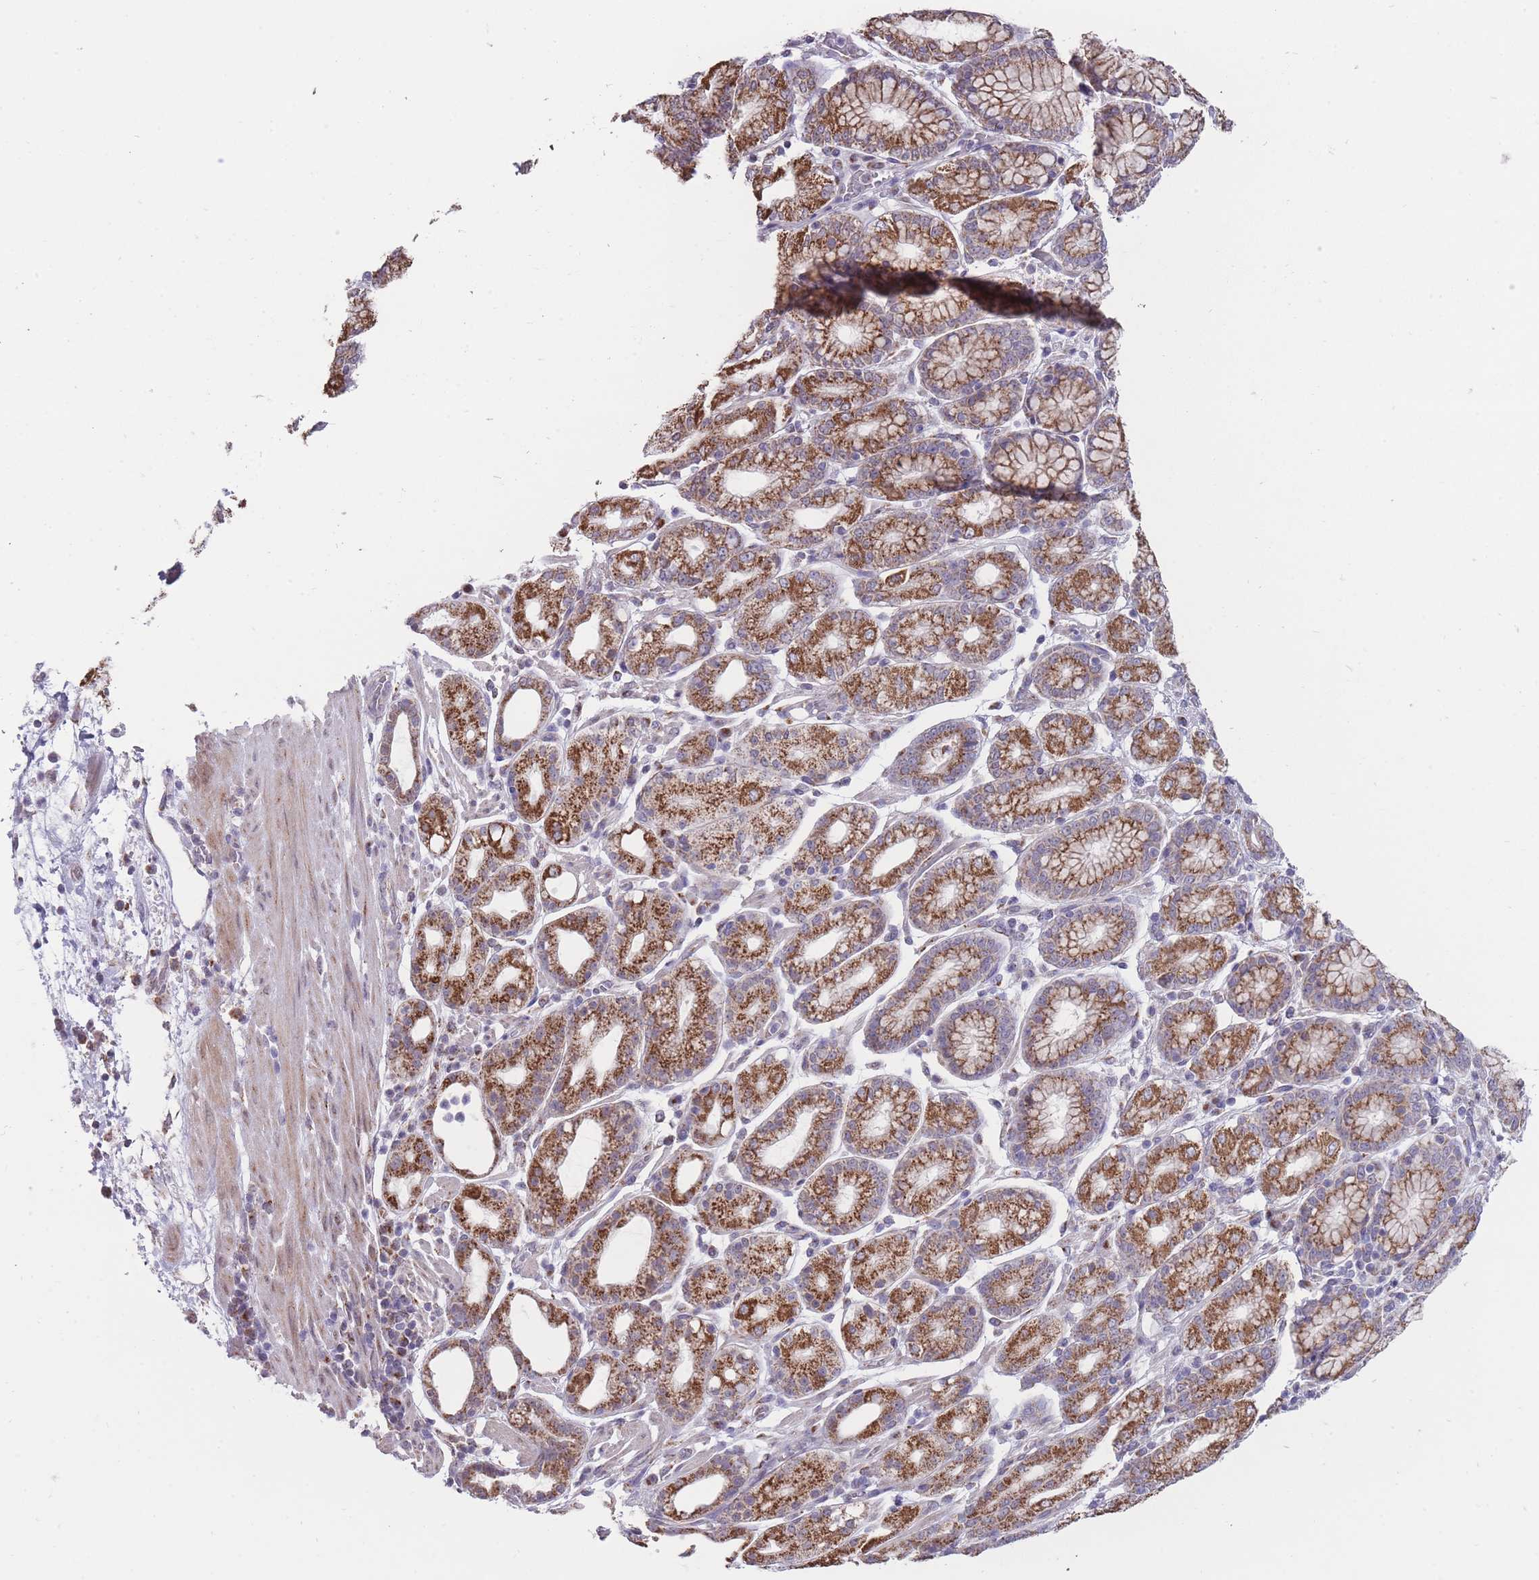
{"staining": {"intensity": "moderate", "quantity": ">75%", "location": "cytoplasmic/membranous"}, "tissue": "stomach cancer", "cell_type": "Tumor cells", "image_type": "cancer", "snomed": [{"axis": "morphology", "description": "Adenocarcinoma, NOS"}, {"axis": "topography", "description": "Stomach"}], "caption": "Stomach cancer (adenocarcinoma) stained with IHC exhibits moderate cytoplasmic/membranous positivity in about >75% of tumor cells.", "gene": "NELL1", "patient": {"sex": "male", "age": 48}}